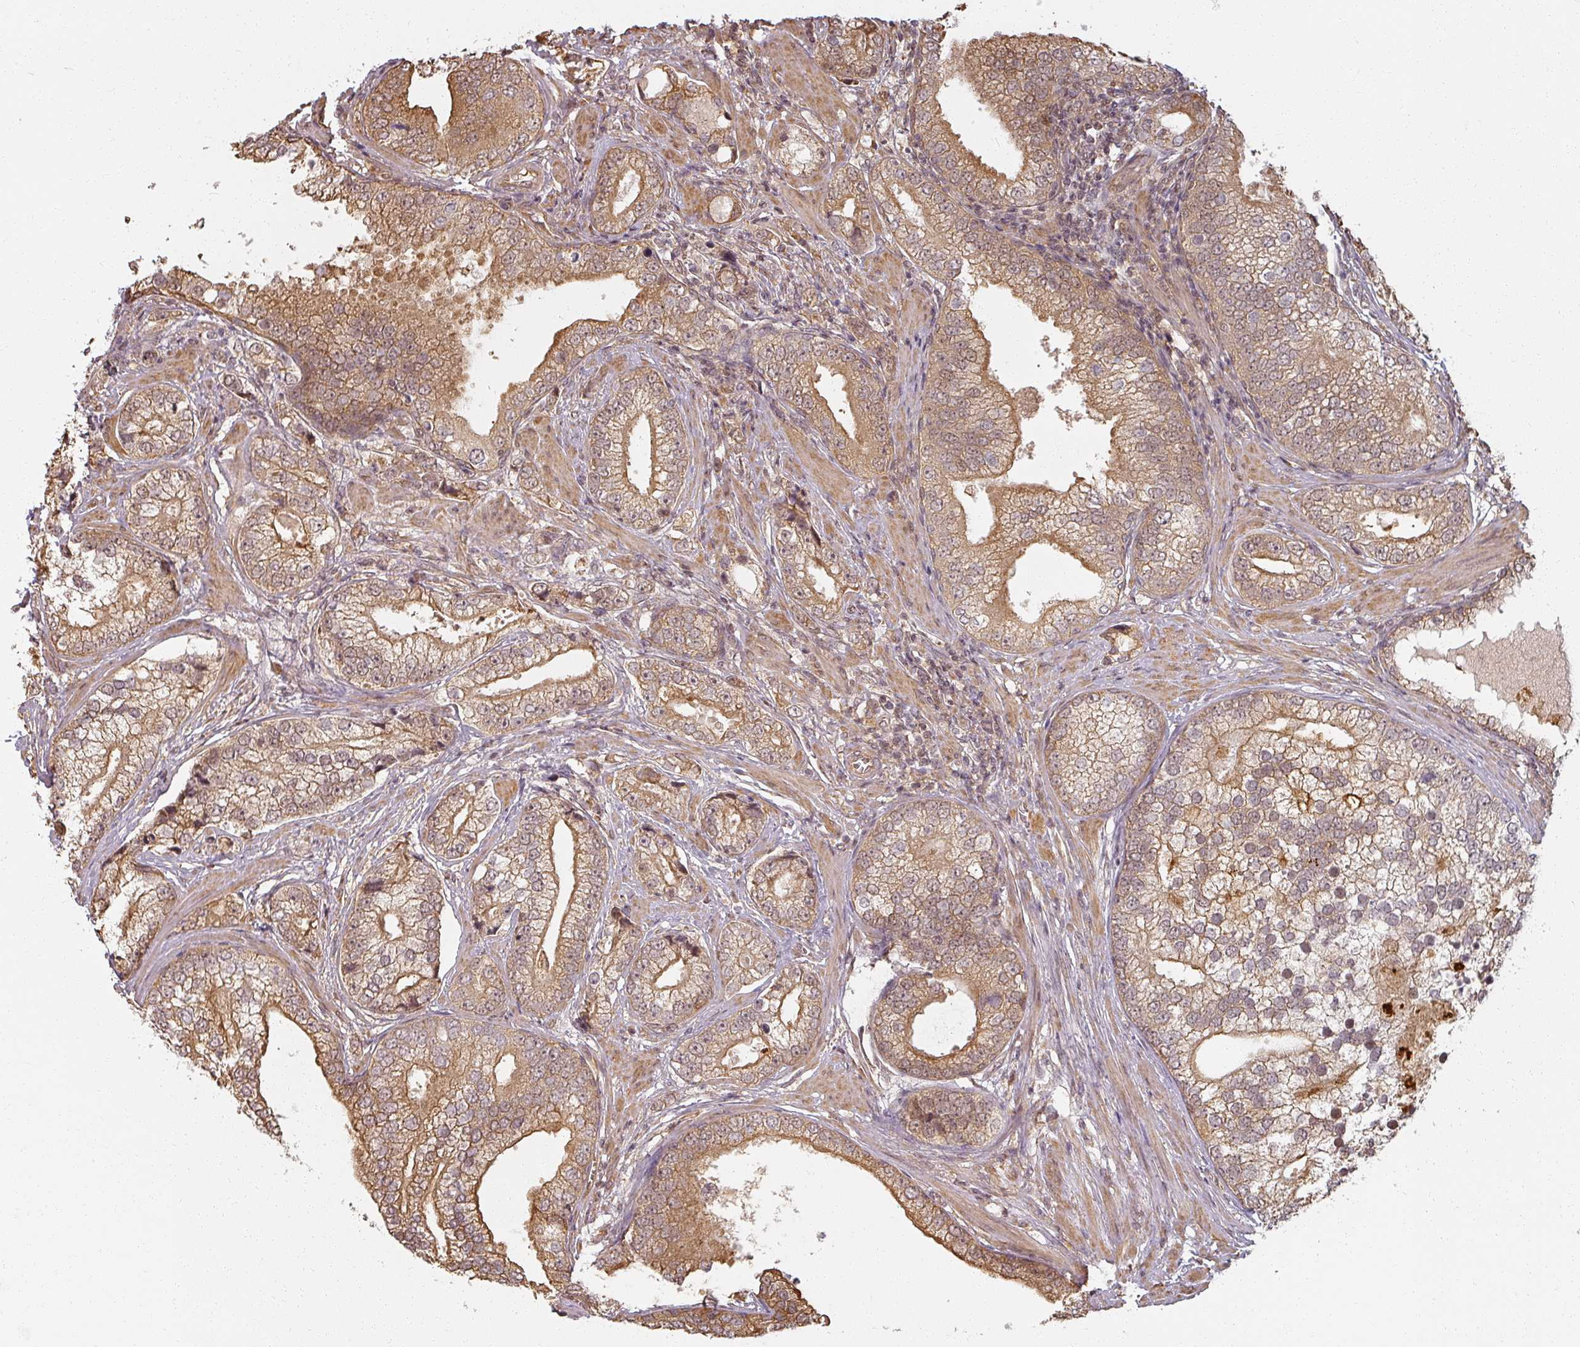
{"staining": {"intensity": "moderate", "quantity": ">75%", "location": "cytoplasmic/membranous,nuclear"}, "tissue": "prostate cancer", "cell_type": "Tumor cells", "image_type": "cancer", "snomed": [{"axis": "morphology", "description": "Adenocarcinoma, High grade"}, {"axis": "topography", "description": "Prostate"}], "caption": "There is medium levels of moderate cytoplasmic/membranous and nuclear staining in tumor cells of prostate cancer, as demonstrated by immunohistochemical staining (brown color).", "gene": "MED19", "patient": {"sex": "male", "age": 75}}